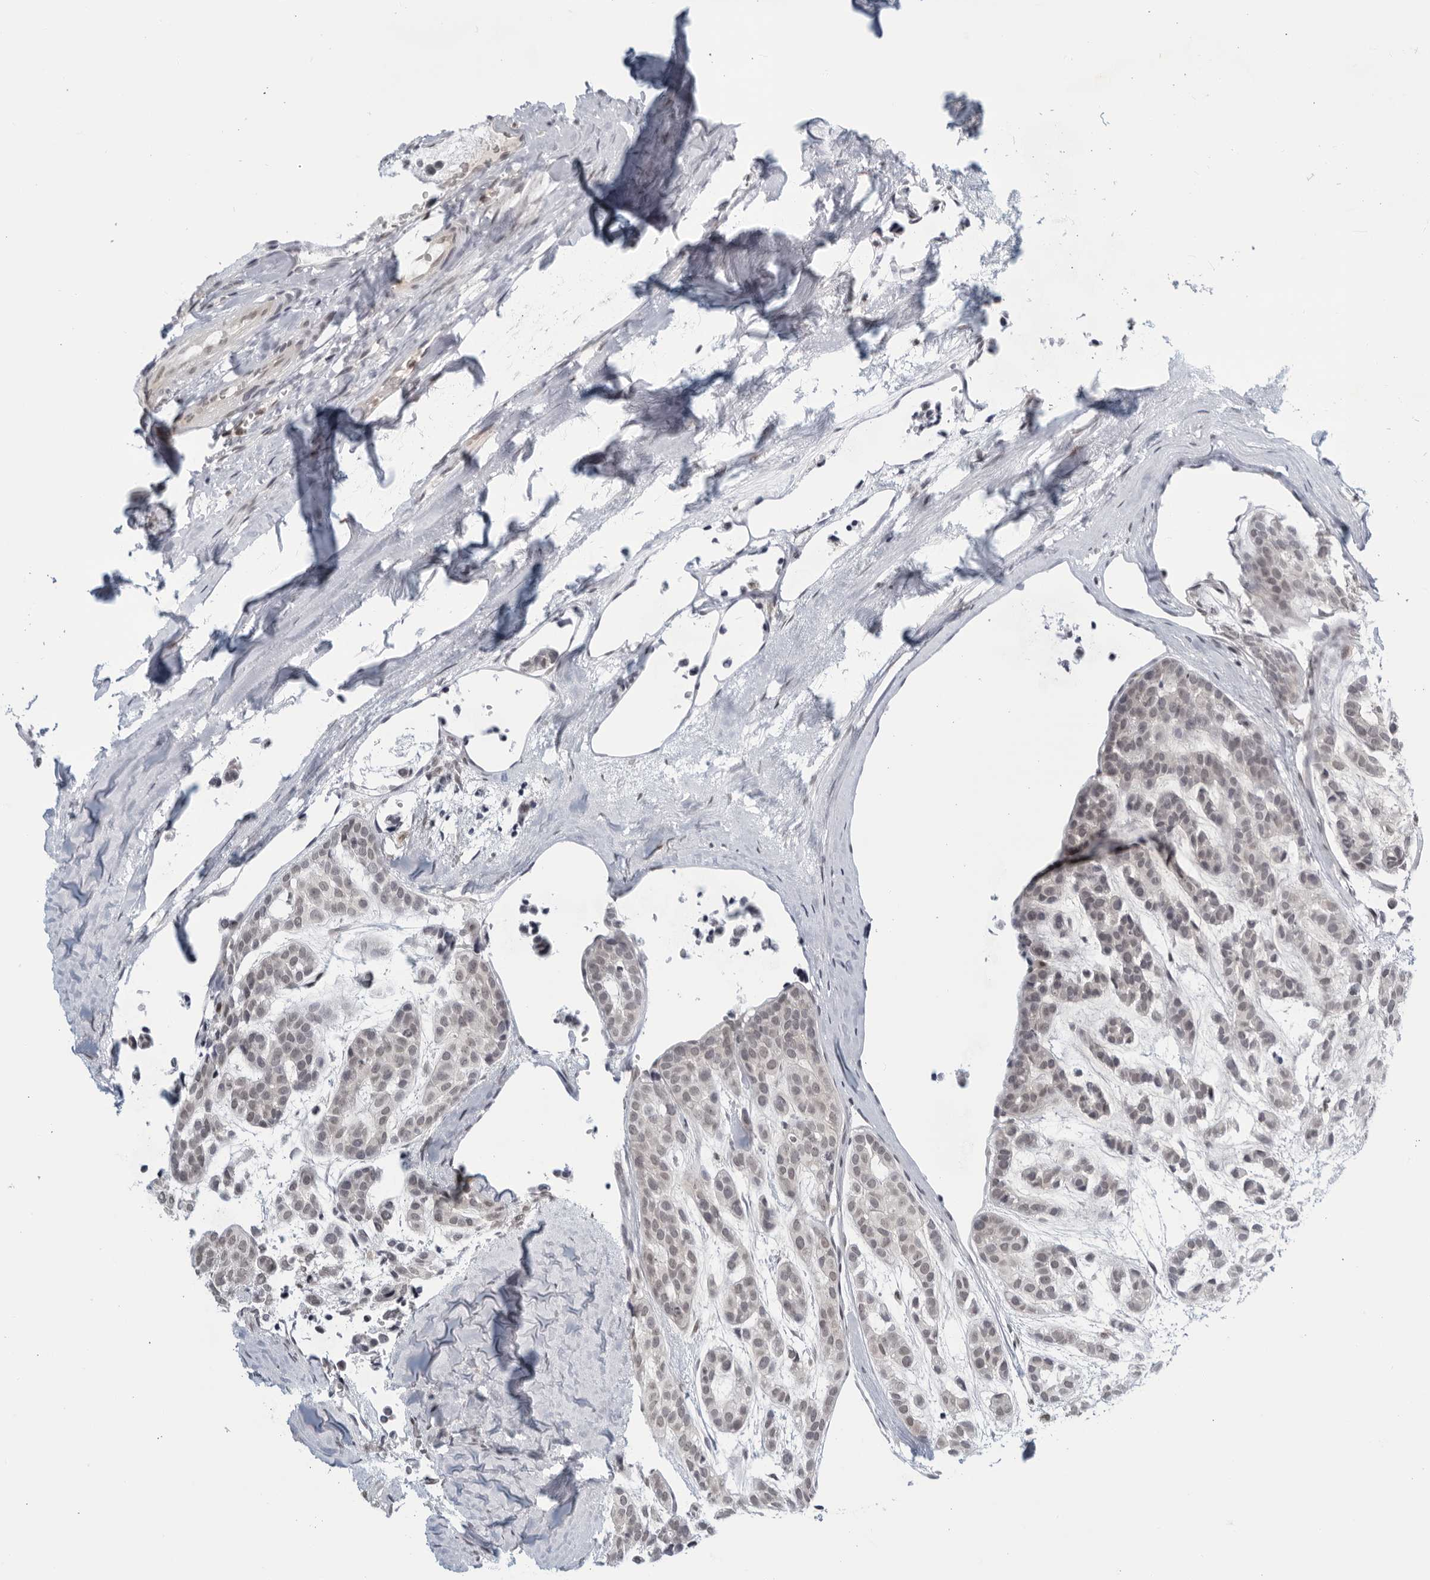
{"staining": {"intensity": "weak", "quantity": "<25%", "location": "nuclear"}, "tissue": "head and neck cancer", "cell_type": "Tumor cells", "image_type": "cancer", "snomed": [{"axis": "morphology", "description": "Adenocarcinoma, NOS"}, {"axis": "morphology", "description": "Adenoma, NOS"}, {"axis": "topography", "description": "Head-Neck"}], "caption": "DAB (3,3'-diaminobenzidine) immunohistochemical staining of head and neck cancer reveals no significant positivity in tumor cells. (Brightfield microscopy of DAB (3,3'-diaminobenzidine) immunohistochemistry (IHC) at high magnification).", "gene": "CC2D1B", "patient": {"sex": "female", "age": 55}}